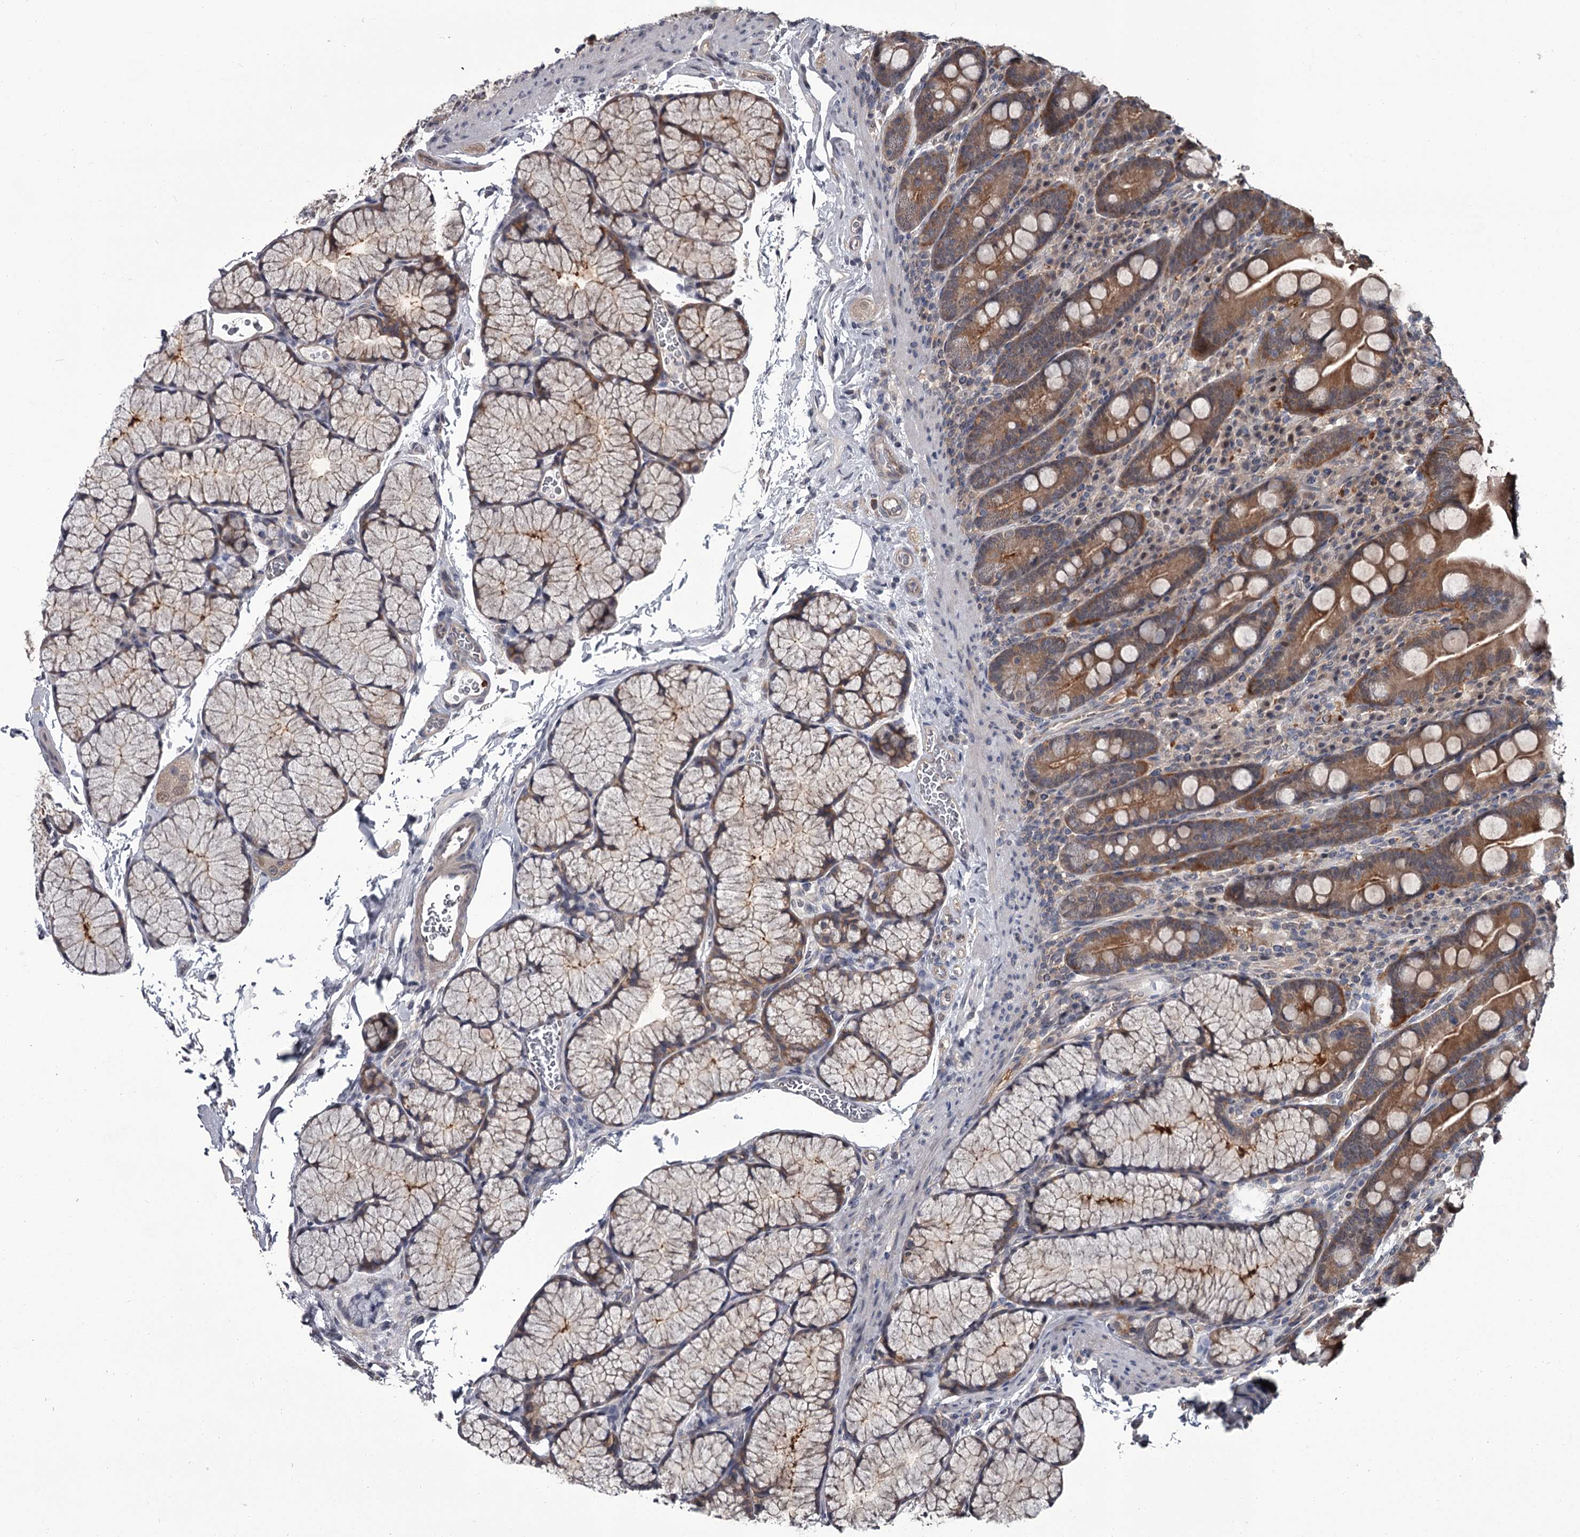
{"staining": {"intensity": "moderate", "quantity": ">75%", "location": "cytoplasmic/membranous"}, "tissue": "duodenum", "cell_type": "Glandular cells", "image_type": "normal", "snomed": [{"axis": "morphology", "description": "Normal tissue, NOS"}, {"axis": "topography", "description": "Duodenum"}], "caption": "Immunohistochemistry (IHC) image of unremarkable duodenum stained for a protein (brown), which displays medium levels of moderate cytoplasmic/membranous positivity in about >75% of glandular cells.", "gene": "DAO", "patient": {"sex": "male", "age": 35}}